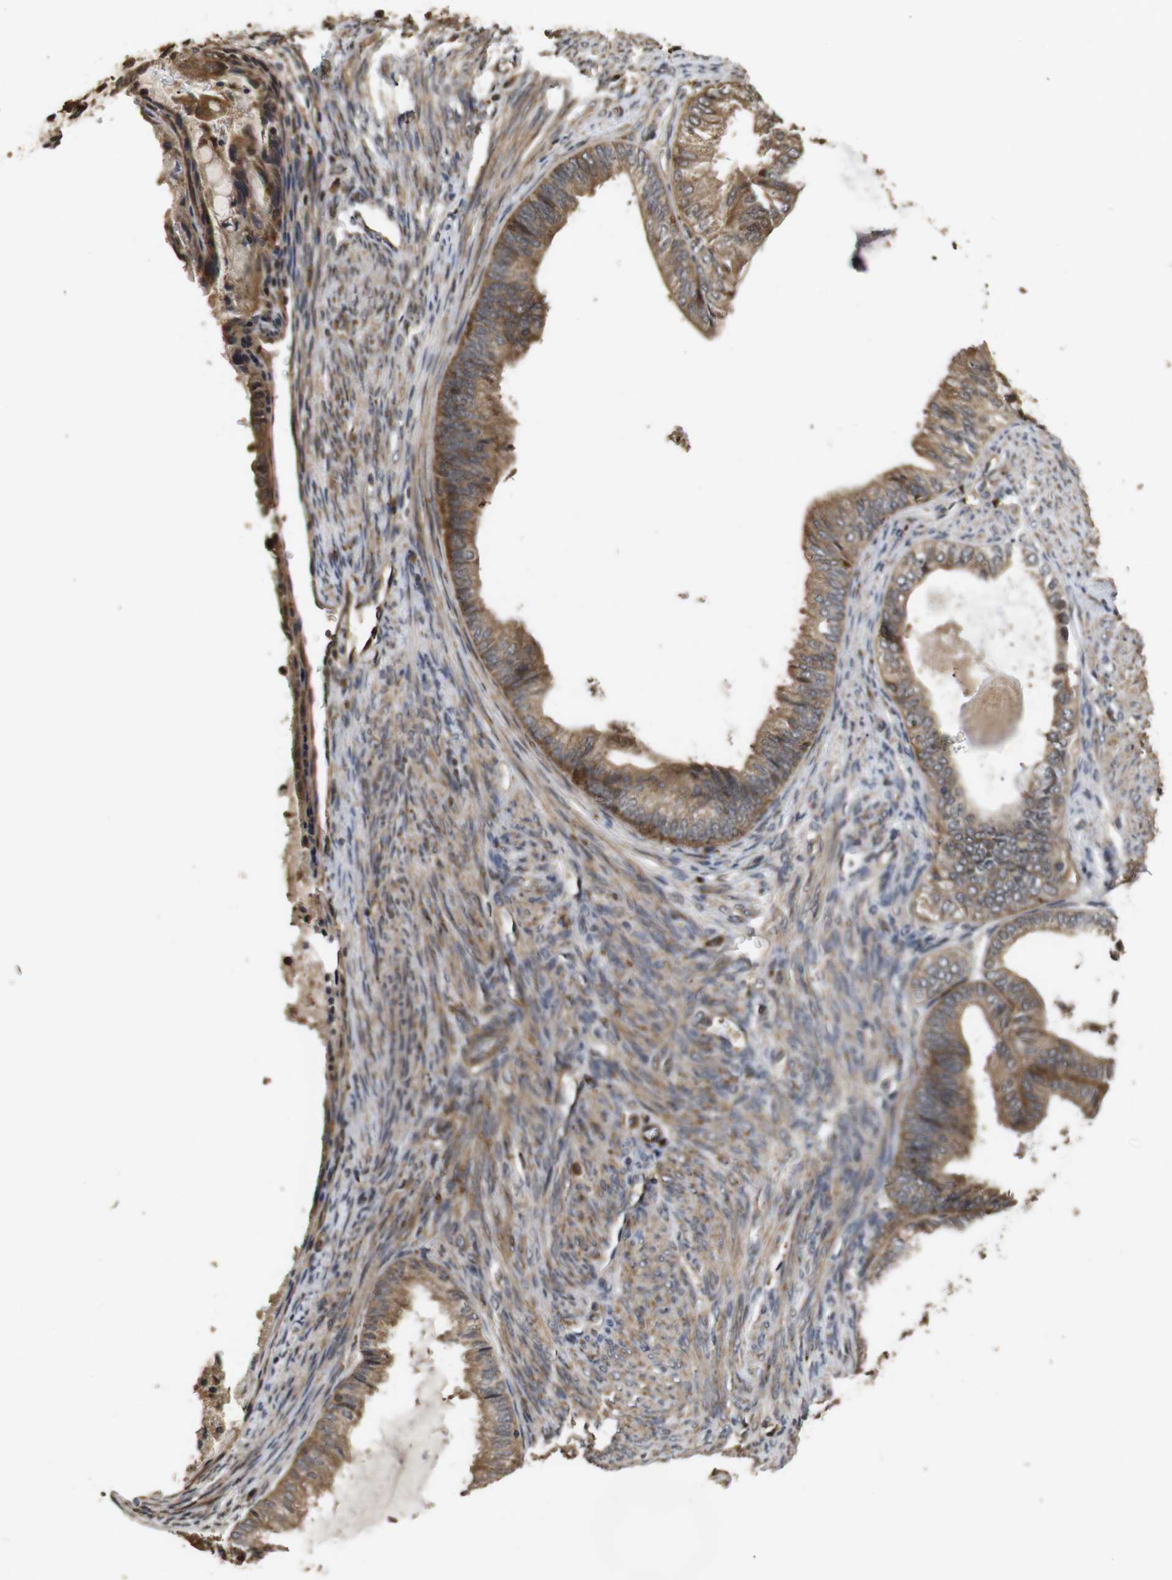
{"staining": {"intensity": "moderate", "quantity": ">75%", "location": "cytoplasmic/membranous"}, "tissue": "endometrial cancer", "cell_type": "Tumor cells", "image_type": "cancer", "snomed": [{"axis": "morphology", "description": "Adenocarcinoma, NOS"}, {"axis": "topography", "description": "Endometrium"}], "caption": "The image exhibits a brown stain indicating the presence of a protein in the cytoplasmic/membranous of tumor cells in endometrial cancer (adenocarcinoma).", "gene": "PTPN14", "patient": {"sex": "female", "age": 86}}